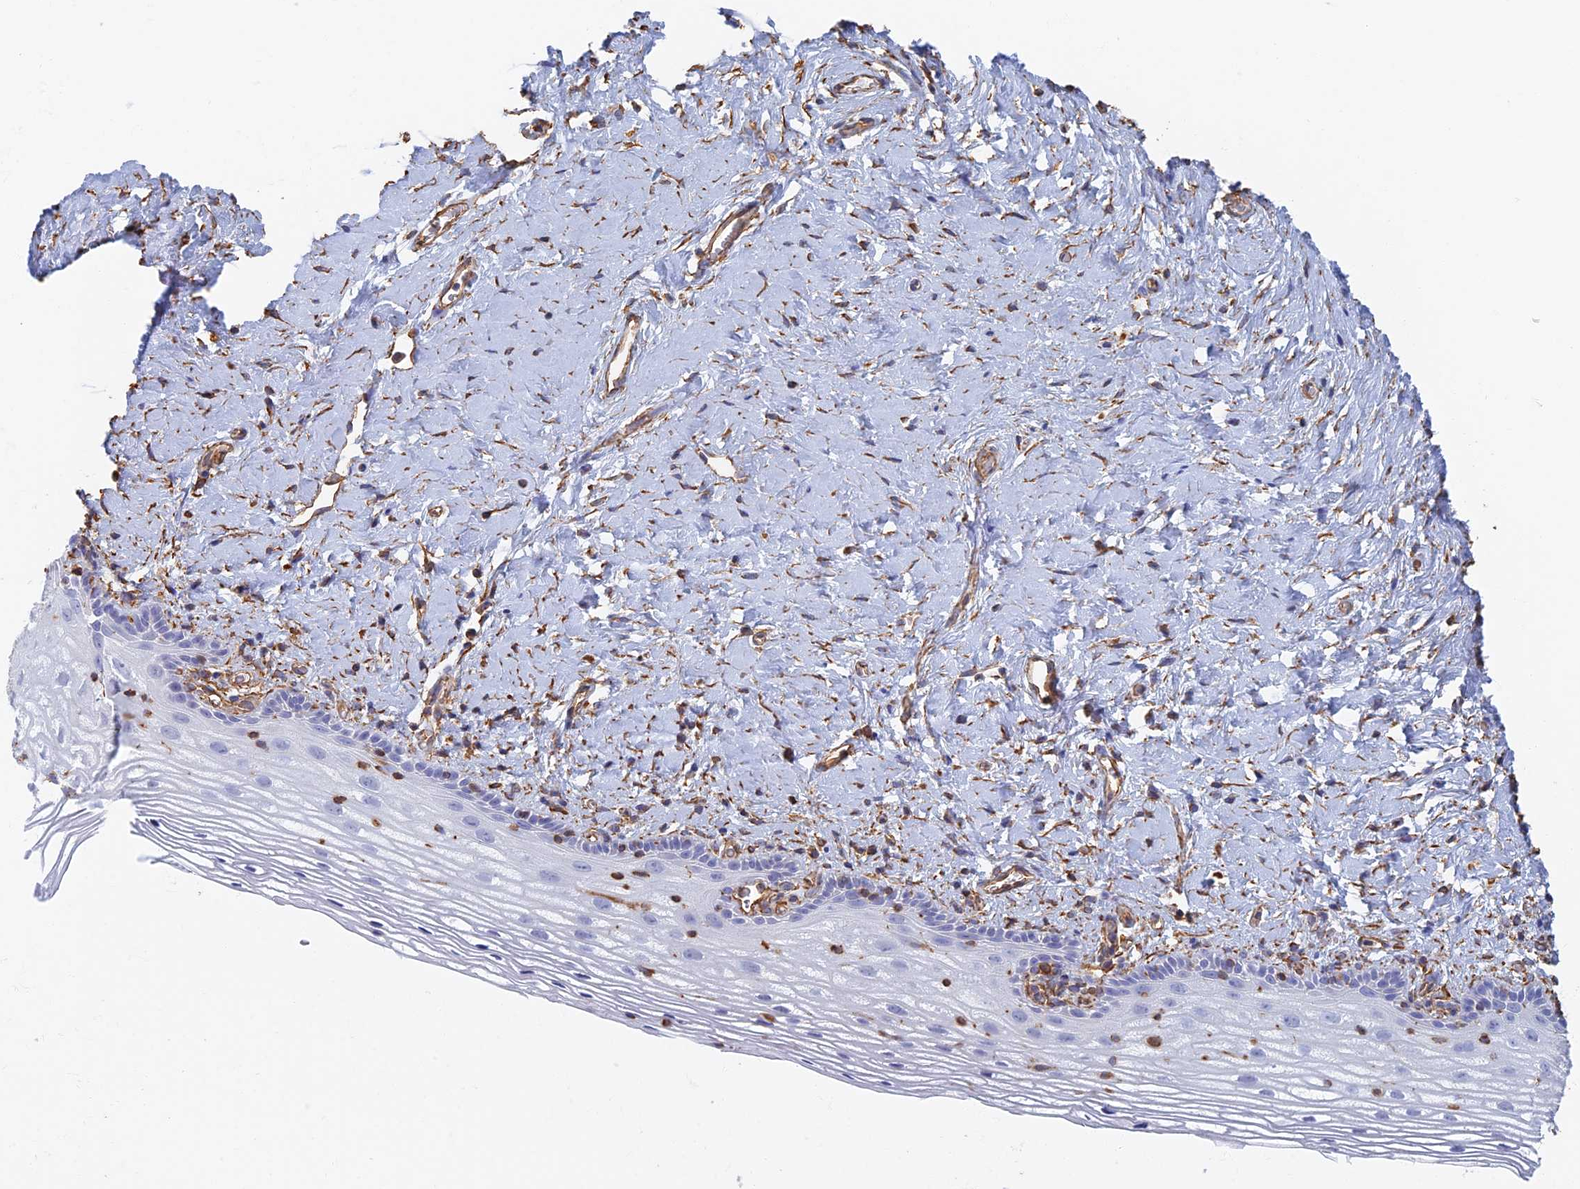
{"staining": {"intensity": "negative", "quantity": "none", "location": "none"}, "tissue": "vagina", "cell_type": "Squamous epithelial cells", "image_type": "normal", "snomed": [{"axis": "morphology", "description": "Normal tissue, NOS"}, {"axis": "morphology", "description": "Adenocarcinoma, NOS"}, {"axis": "topography", "description": "Rectum"}, {"axis": "topography", "description": "Vagina"}], "caption": "A high-resolution micrograph shows IHC staining of benign vagina, which demonstrates no significant staining in squamous epithelial cells. The staining was performed using DAB (3,3'-diaminobenzidine) to visualize the protein expression in brown, while the nuclei were stained in blue with hematoxylin (Magnification: 20x).", "gene": "RMC1", "patient": {"sex": "female", "age": 71}}